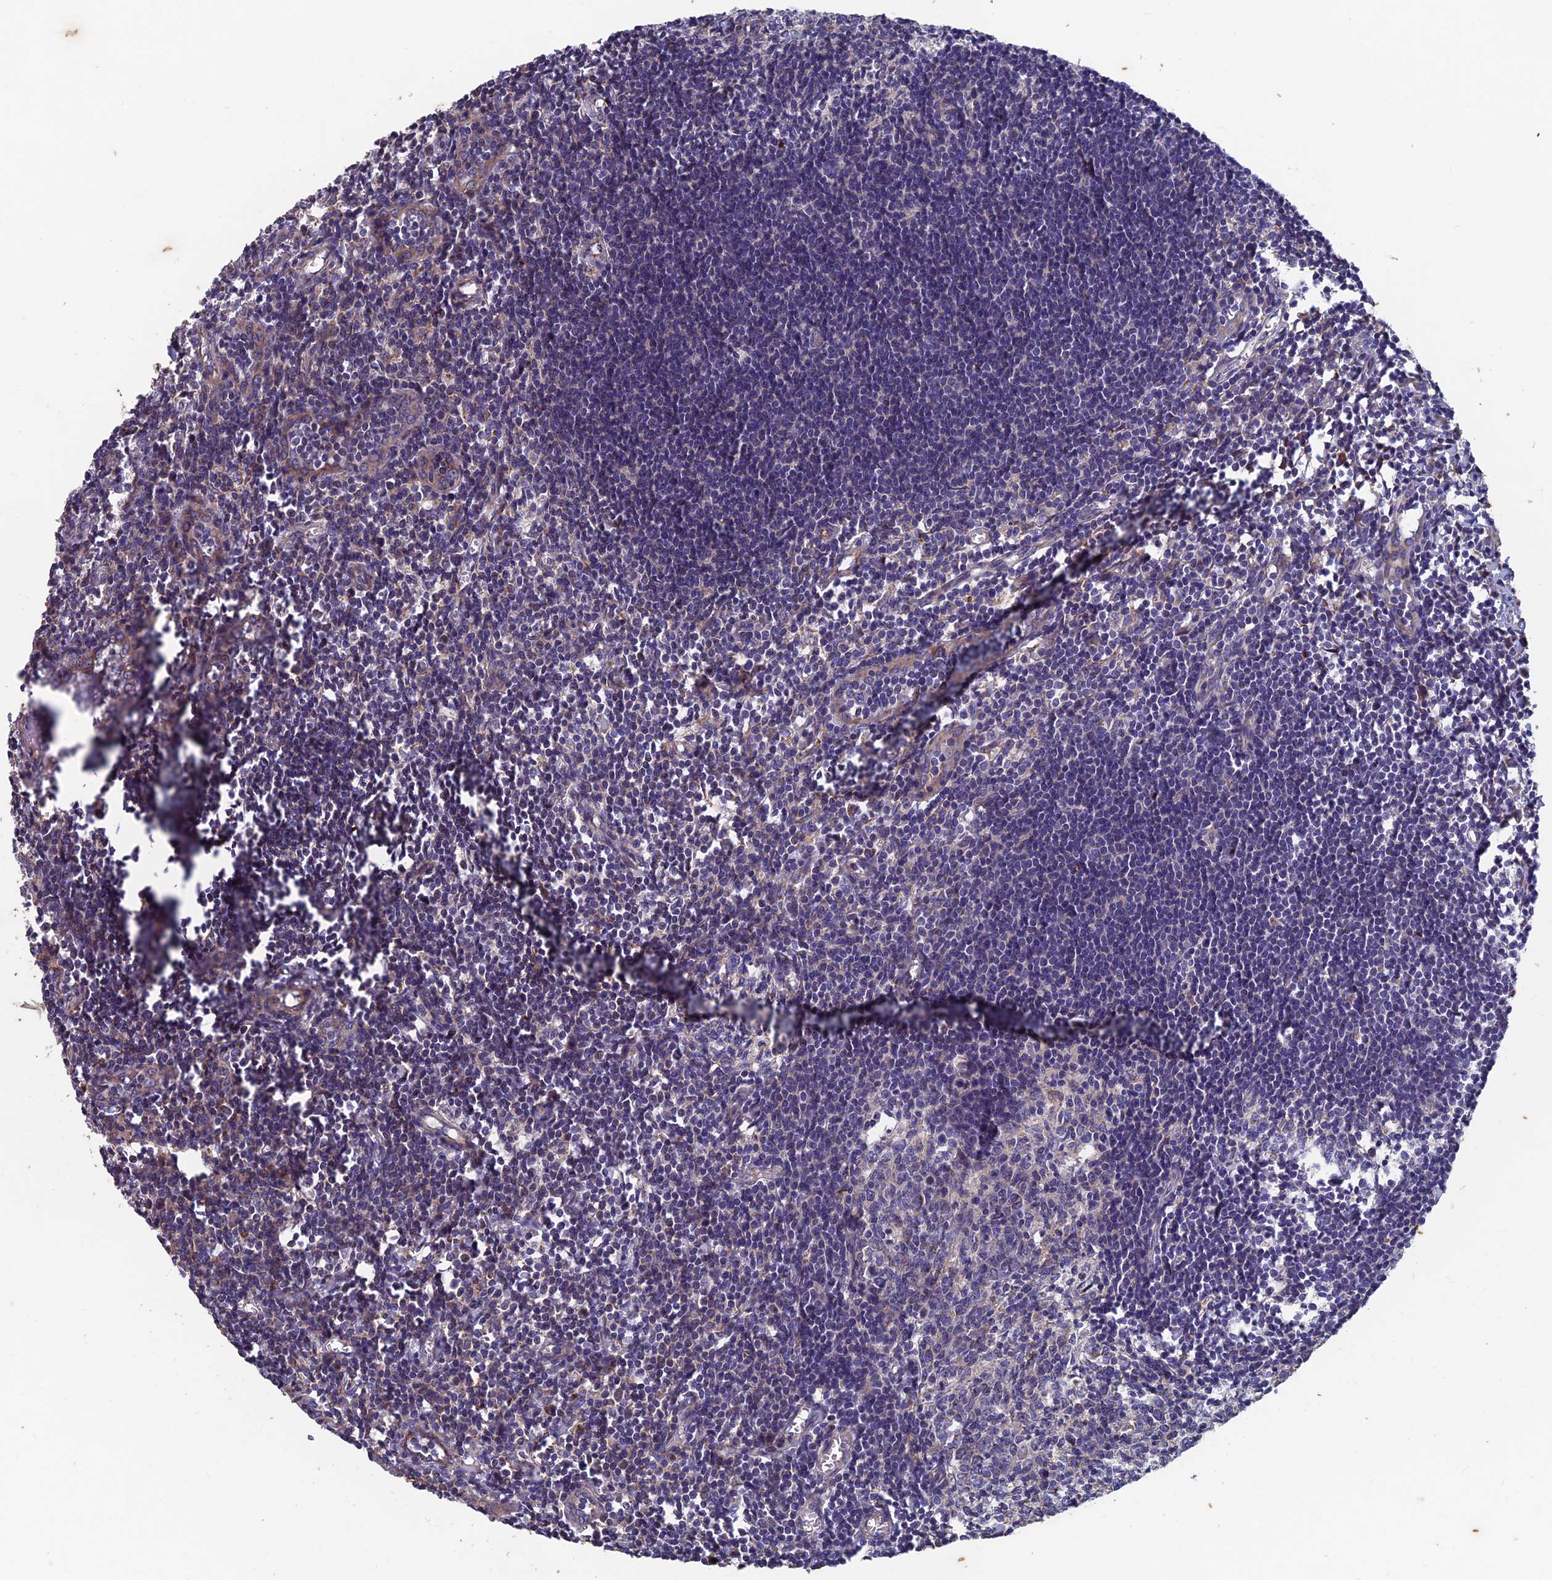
{"staining": {"intensity": "moderate", "quantity": "<25%", "location": "cytoplasmic/membranous"}, "tissue": "lymph node", "cell_type": "Germinal center cells", "image_type": "normal", "snomed": [{"axis": "morphology", "description": "Normal tissue, NOS"}, {"axis": "morphology", "description": "Malignant melanoma, Metastatic site"}, {"axis": "topography", "description": "Lymph node"}], "caption": "High-magnification brightfield microscopy of normal lymph node stained with DAB (3,3'-diaminobenzidine) (brown) and counterstained with hematoxylin (blue). germinal center cells exhibit moderate cytoplasmic/membranous positivity is appreciated in approximately<25% of cells.", "gene": "AP4S1", "patient": {"sex": "male", "age": 41}}